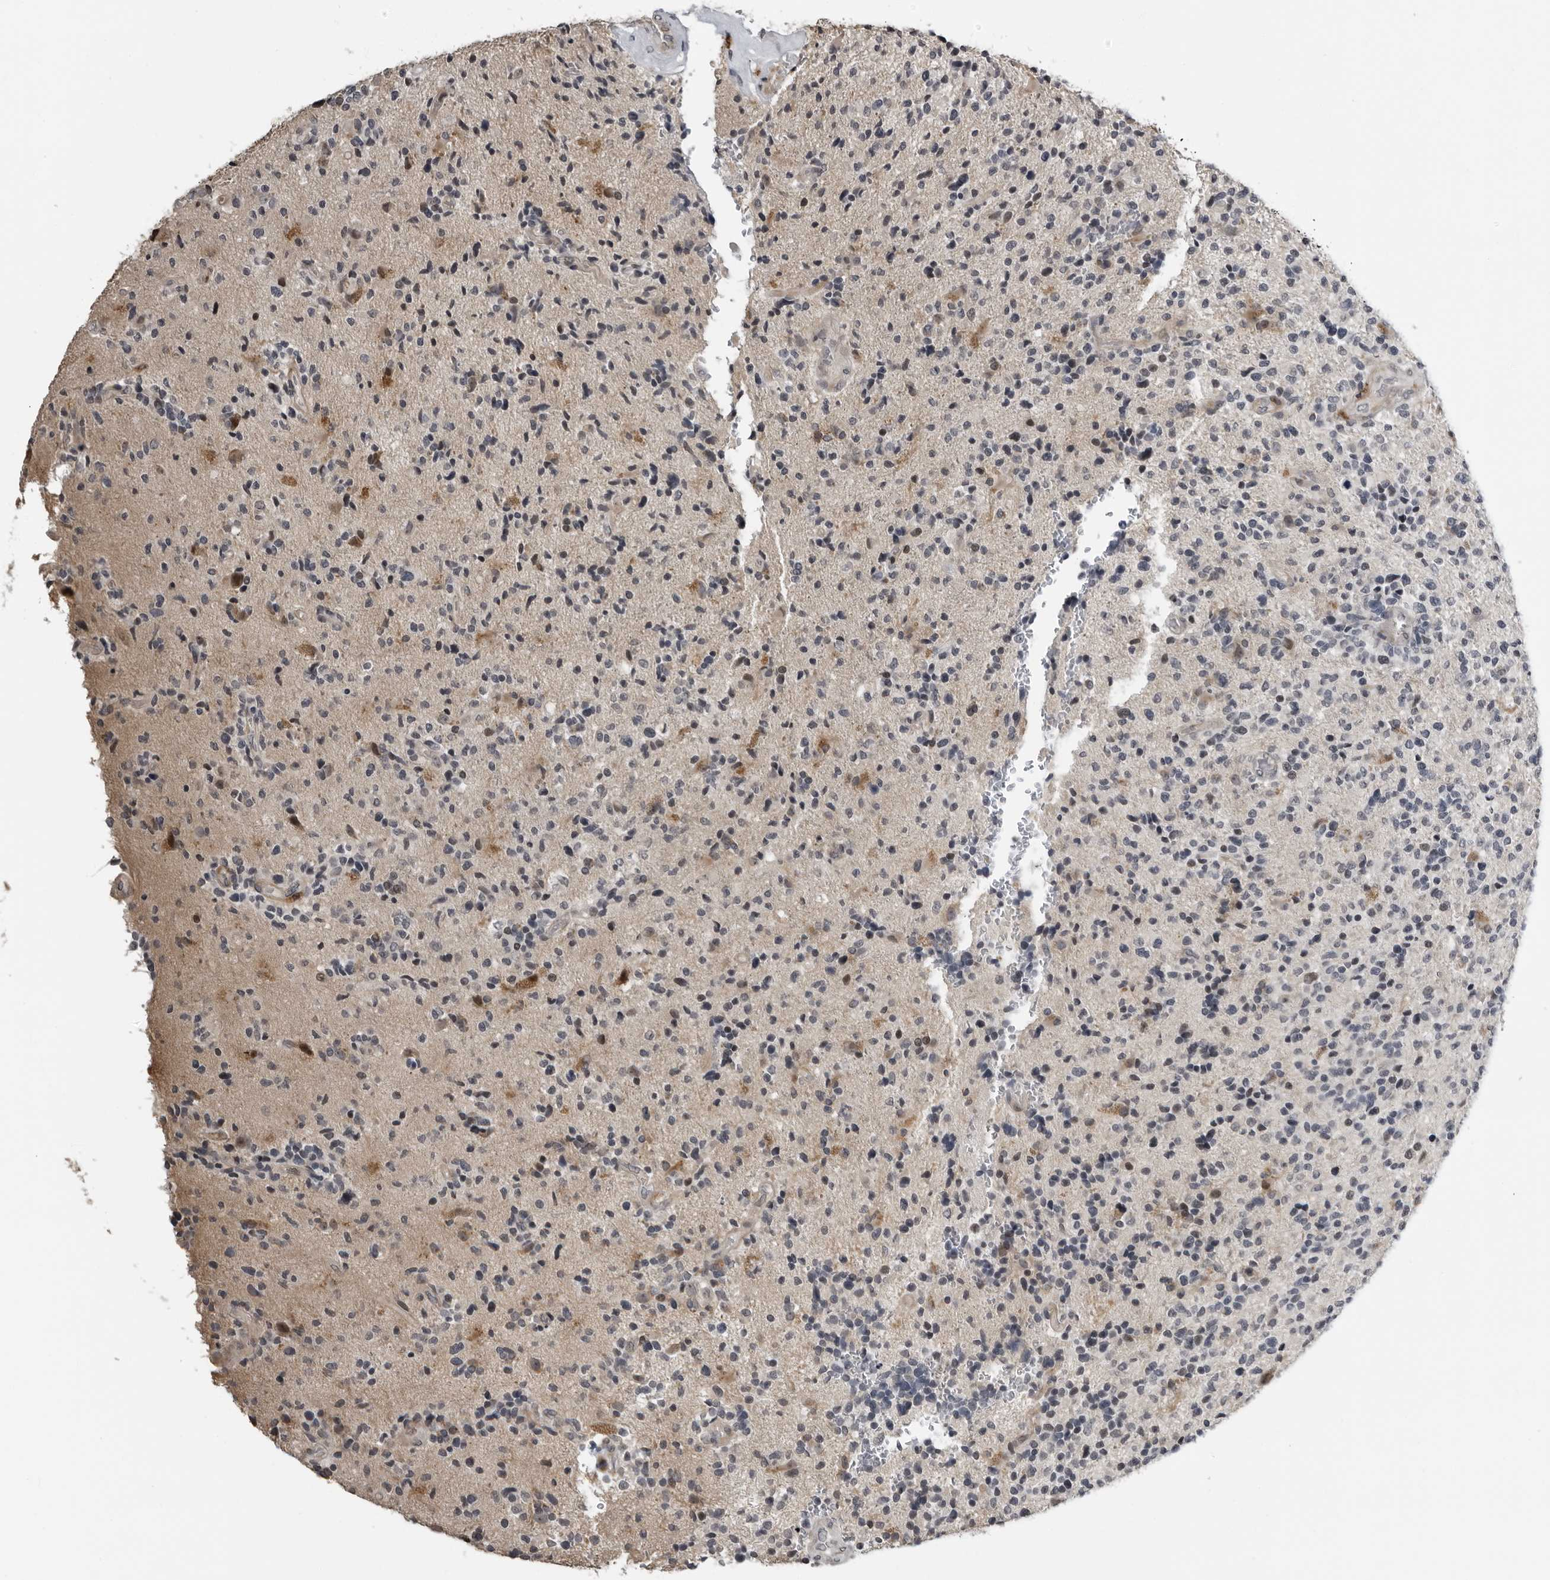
{"staining": {"intensity": "negative", "quantity": "none", "location": "none"}, "tissue": "glioma", "cell_type": "Tumor cells", "image_type": "cancer", "snomed": [{"axis": "morphology", "description": "Glioma, malignant, High grade"}, {"axis": "topography", "description": "Brain"}], "caption": "A histopathology image of human glioma is negative for staining in tumor cells.", "gene": "PRRX2", "patient": {"sex": "male", "age": 72}}